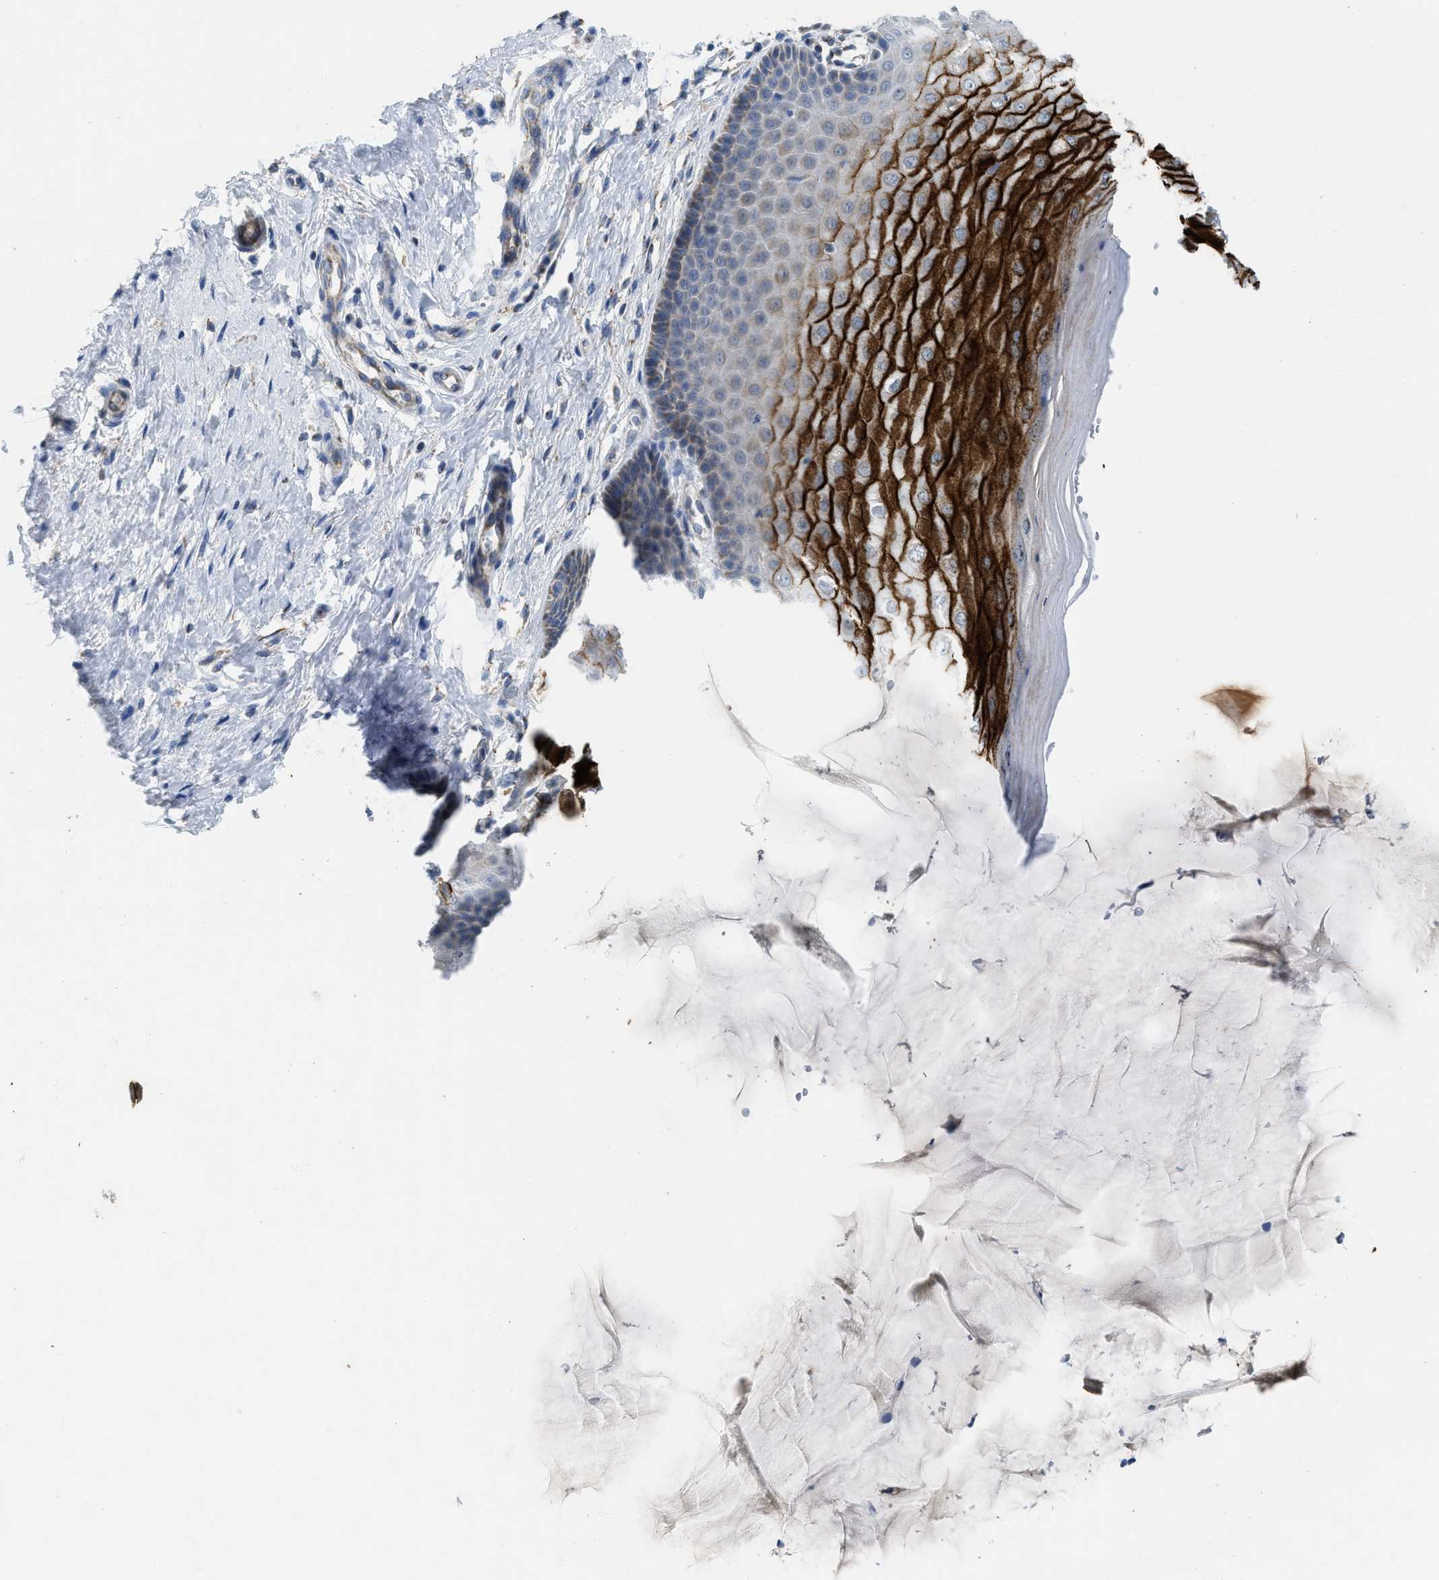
{"staining": {"intensity": "moderate", "quantity": ">75%", "location": "cytoplasmic/membranous"}, "tissue": "cervix", "cell_type": "Glandular cells", "image_type": "normal", "snomed": [{"axis": "morphology", "description": "Normal tissue, NOS"}, {"axis": "topography", "description": "Cervix"}], "caption": "Immunohistochemical staining of unremarkable cervix demonstrates medium levels of moderate cytoplasmic/membranous positivity in about >75% of glandular cells.", "gene": "GATD3", "patient": {"sex": "female", "age": 55}}